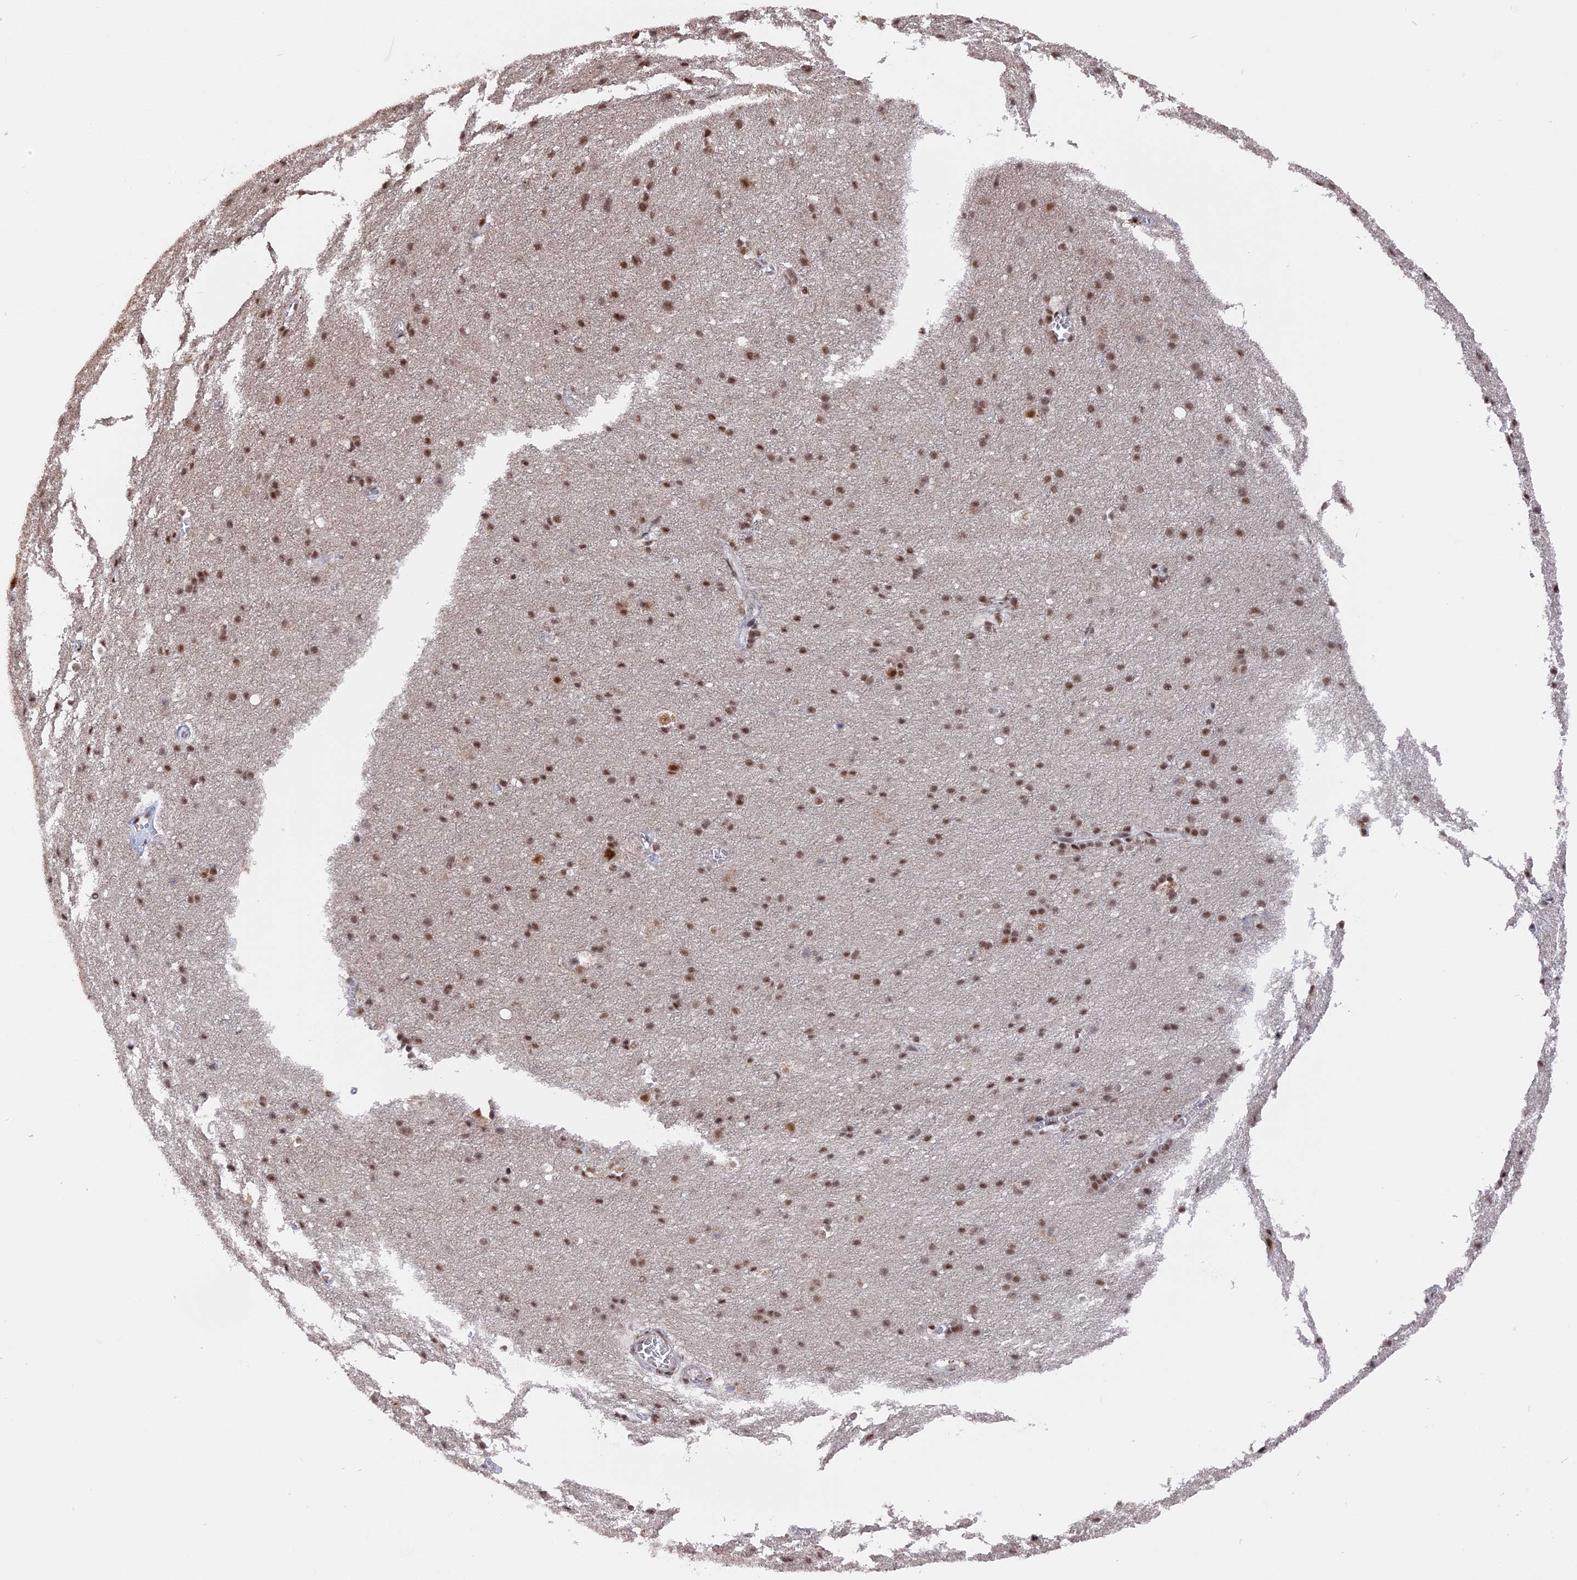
{"staining": {"intensity": "moderate", "quantity": ">75%", "location": "nuclear"}, "tissue": "cerebral cortex", "cell_type": "Endothelial cells", "image_type": "normal", "snomed": [{"axis": "morphology", "description": "Normal tissue, NOS"}, {"axis": "topography", "description": "Cerebral cortex"}], "caption": "Cerebral cortex stained with immunohistochemistry displays moderate nuclear positivity in about >75% of endothelial cells. The protein is stained brown, and the nuclei are stained in blue (DAB (3,3'-diaminobenzidine) IHC with brightfield microscopy, high magnification).", "gene": "SF3A2", "patient": {"sex": "male", "age": 54}}